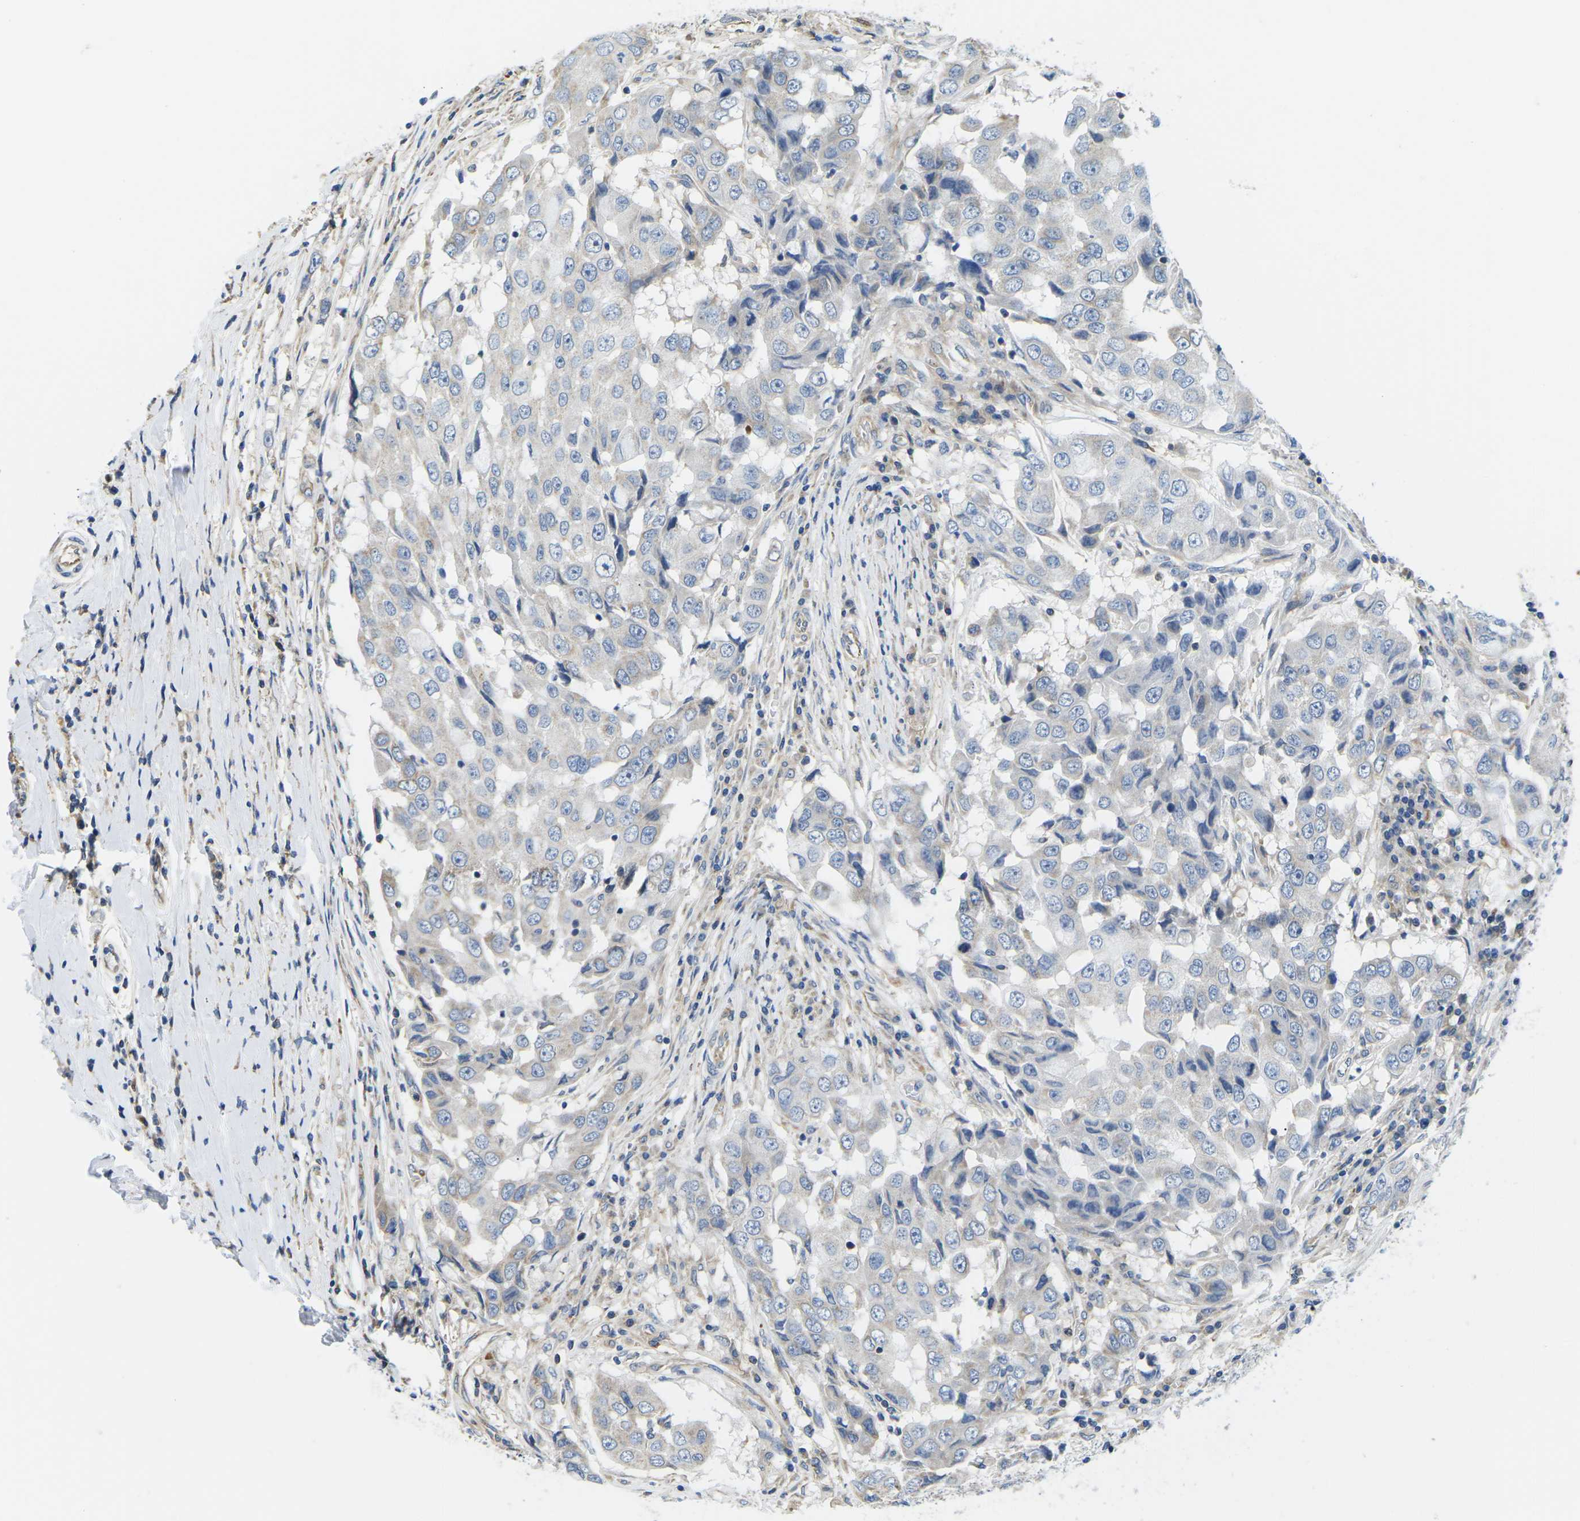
{"staining": {"intensity": "weak", "quantity": "<25%", "location": "cytoplasmic/membranous"}, "tissue": "breast cancer", "cell_type": "Tumor cells", "image_type": "cancer", "snomed": [{"axis": "morphology", "description": "Duct carcinoma"}, {"axis": "topography", "description": "Breast"}], "caption": "Photomicrograph shows no significant protein expression in tumor cells of invasive ductal carcinoma (breast).", "gene": "TMEFF2", "patient": {"sex": "female", "age": 27}}